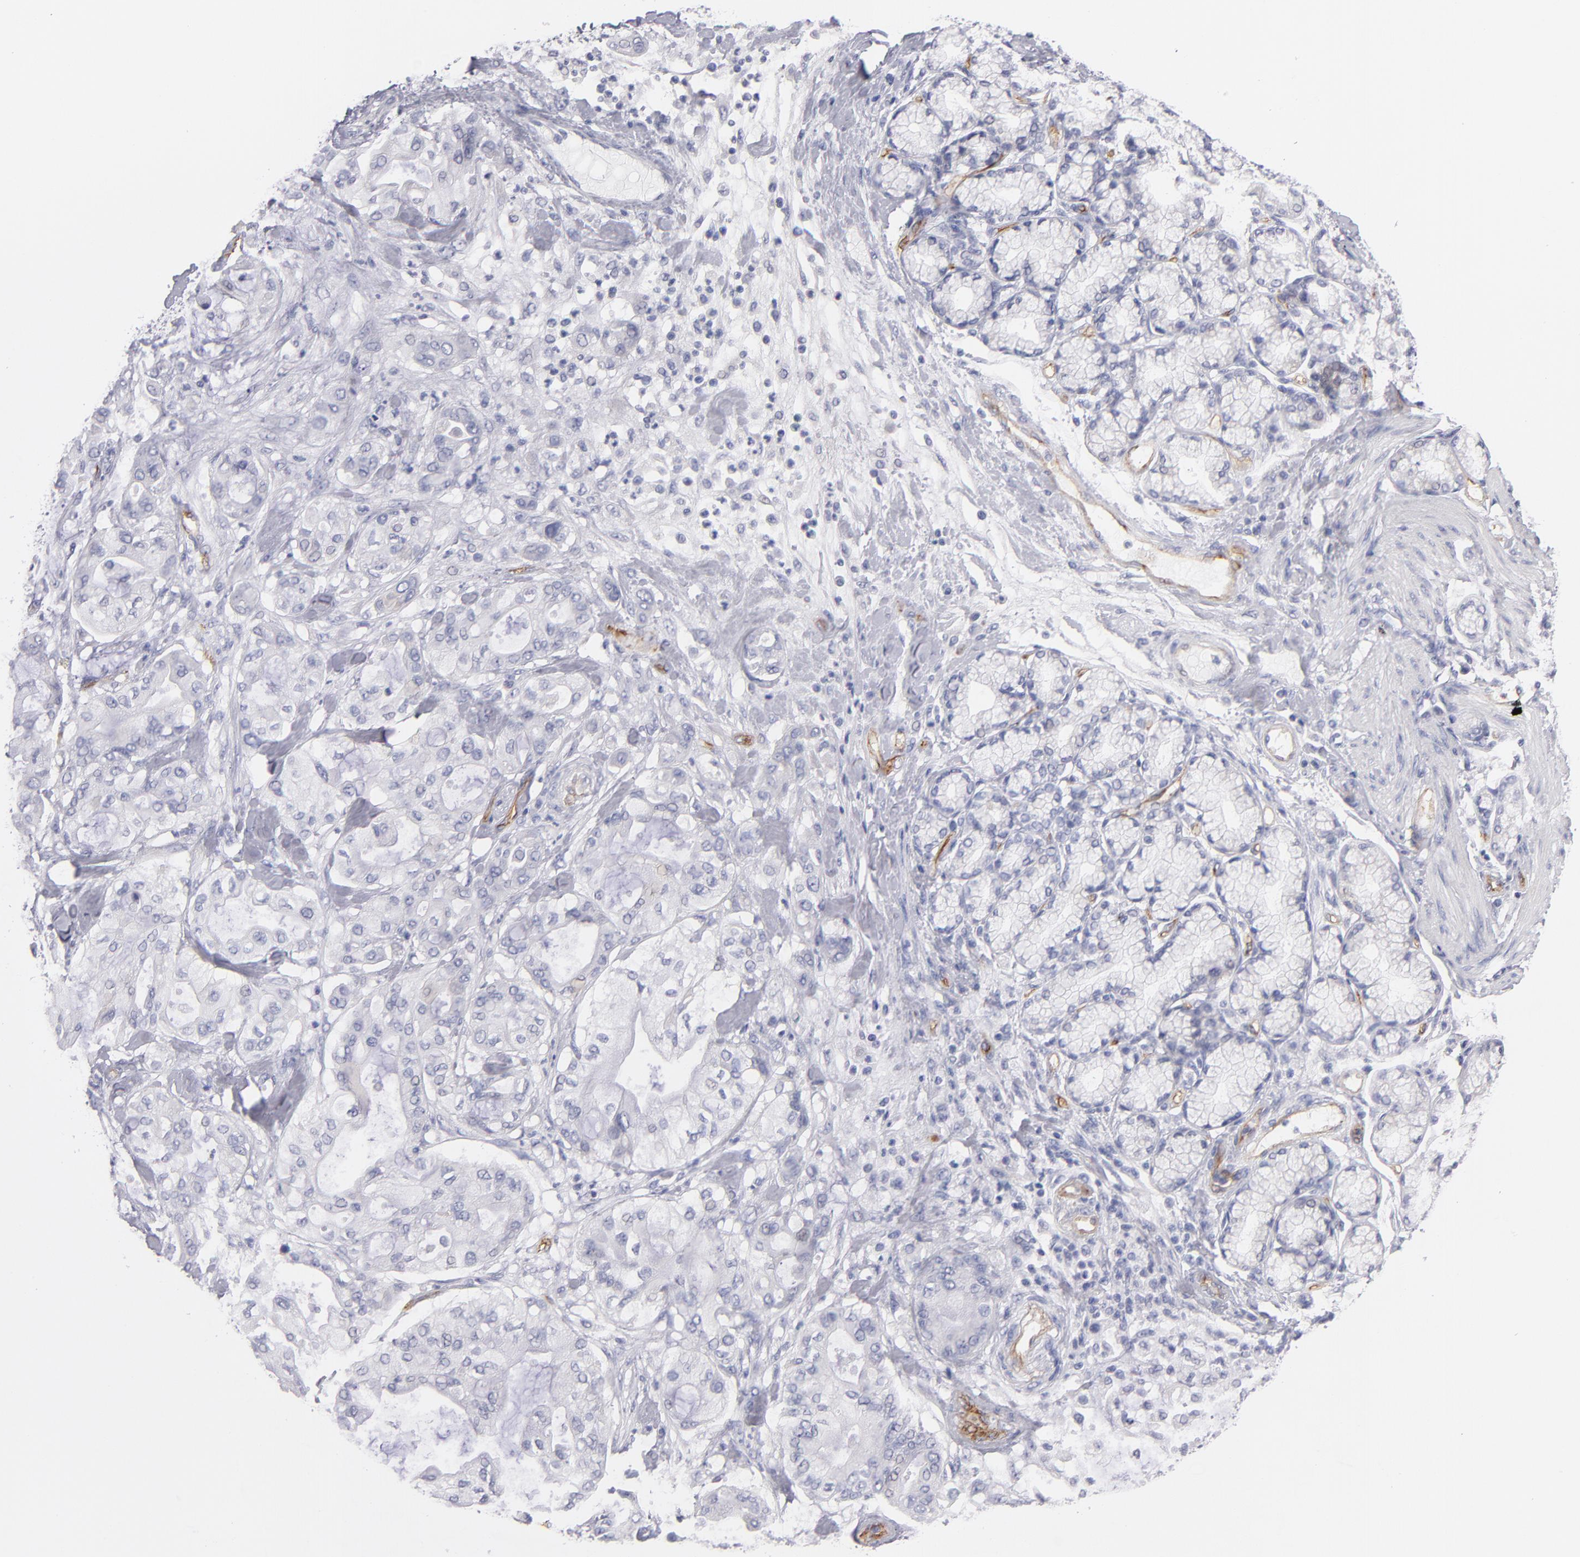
{"staining": {"intensity": "negative", "quantity": "none", "location": "none"}, "tissue": "pancreatic cancer", "cell_type": "Tumor cells", "image_type": "cancer", "snomed": [{"axis": "morphology", "description": "Adenocarcinoma, NOS"}, {"axis": "morphology", "description": "Adenocarcinoma, metastatic, NOS"}, {"axis": "topography", "description": "Lymph node"}, {"axis": "topography", "description": "Pancreas"}, {"axis": "topography", "description": "Duodenum"}], "caption": "IHC image of pancreatic cancer stained for a protein (brown), which exhibits no expression in tumor cells.", "gene": "PLVAP", "patient": {"sex": "female", "age": 64}}